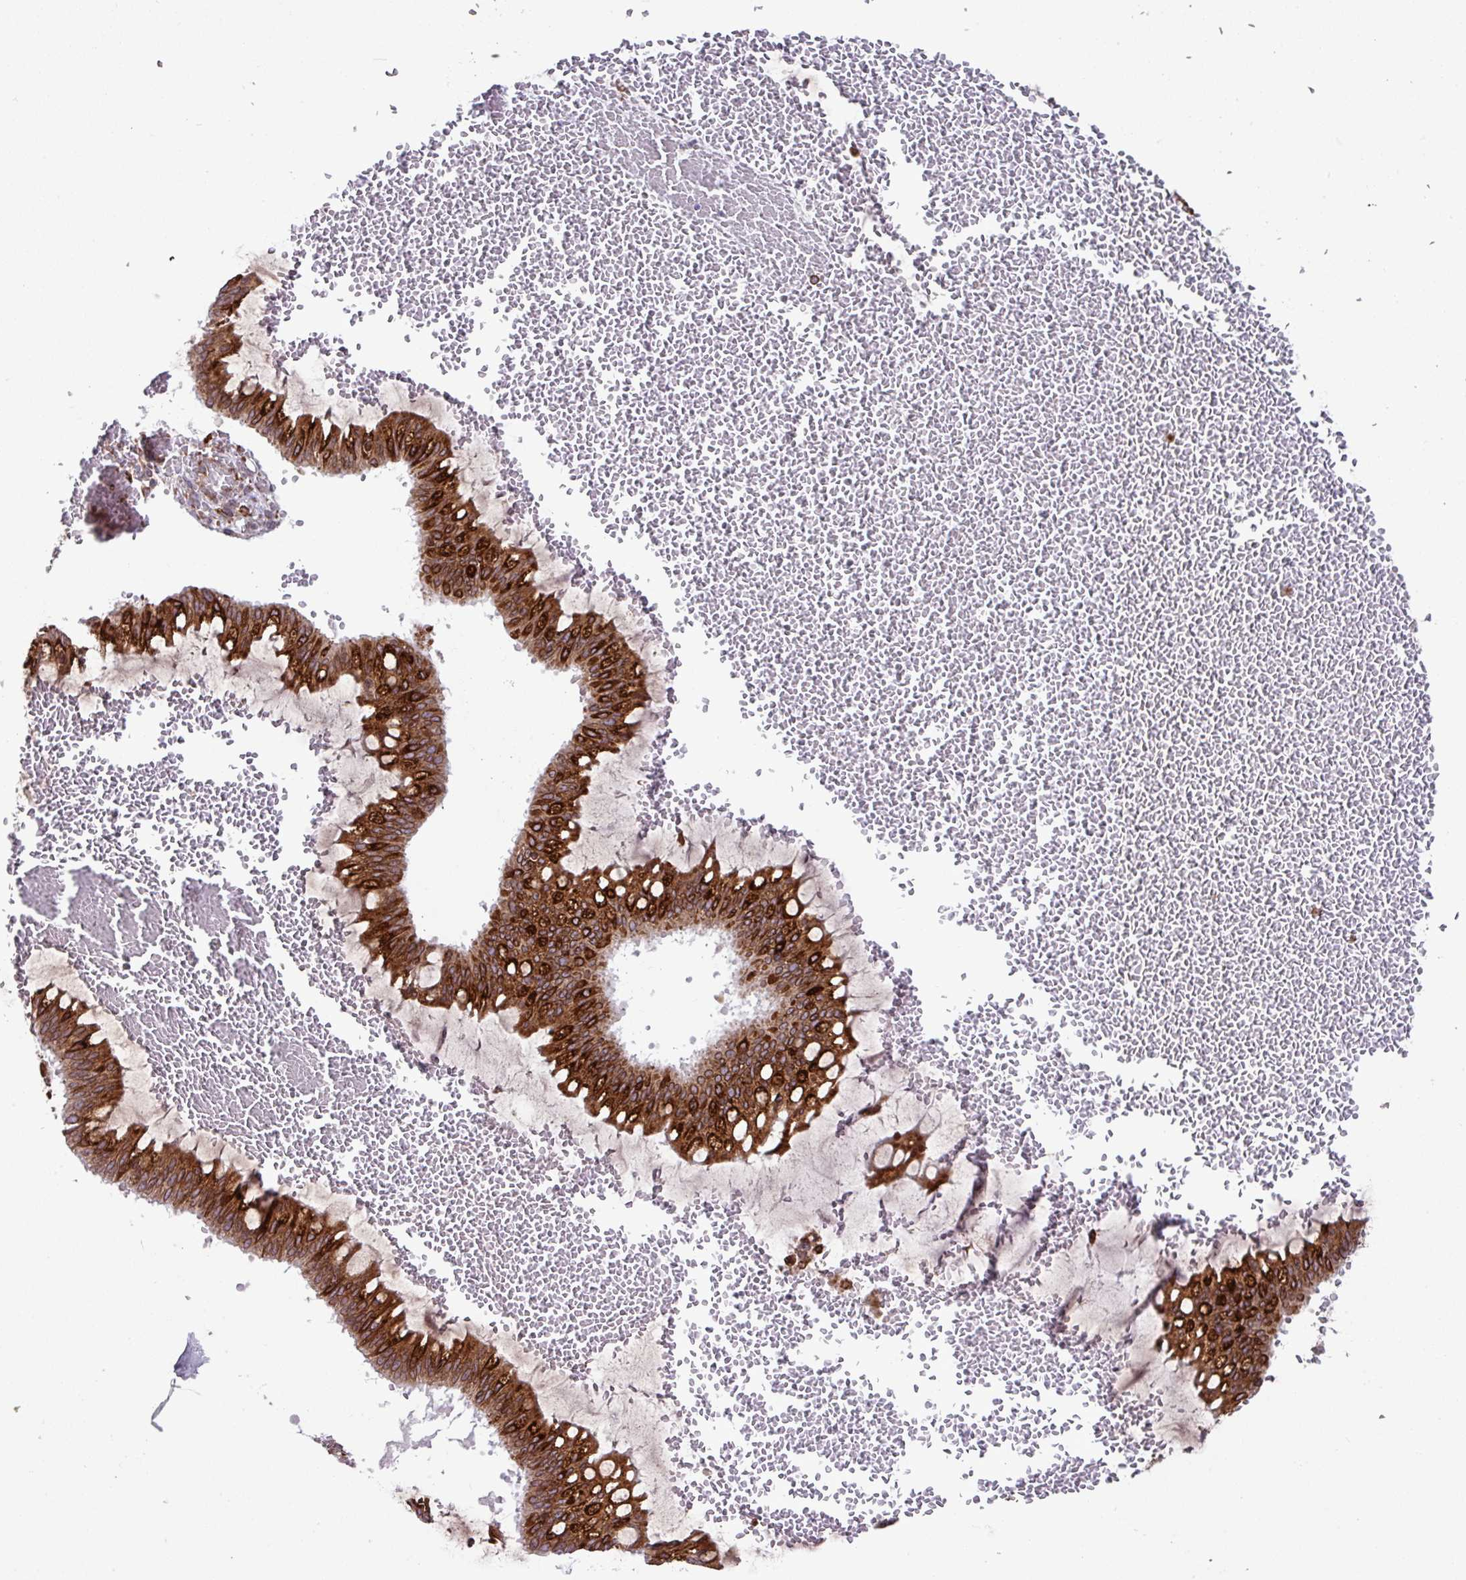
{"staining": {"intensity": "strong", "quantity": ">75%", "location": "cytoplasmic/membranous"}, "tissue": "ovarian cancer", "cell_type": "Tumor cells", "image_type": "cancer", "snomed": [{"axis": "morphology", "description": "Cystadenocarcinoma, mucinous, NOS"}, {"axis": "topography", "description": "Ovary"}], "caption": "Ovarian cancer (mucinous cystadenocarcinoma) tissue reveals strong cytoplasmic/membranous expression in about >75% of tumor cells (Stains: DAB (3,3'-diaminobenzidine) in brown, nuclei in blue, Microscopy: brightfield microscopy at high magnification).", "gene": "SLC39A7", "patient": {"sex": "female", "age": 73}}